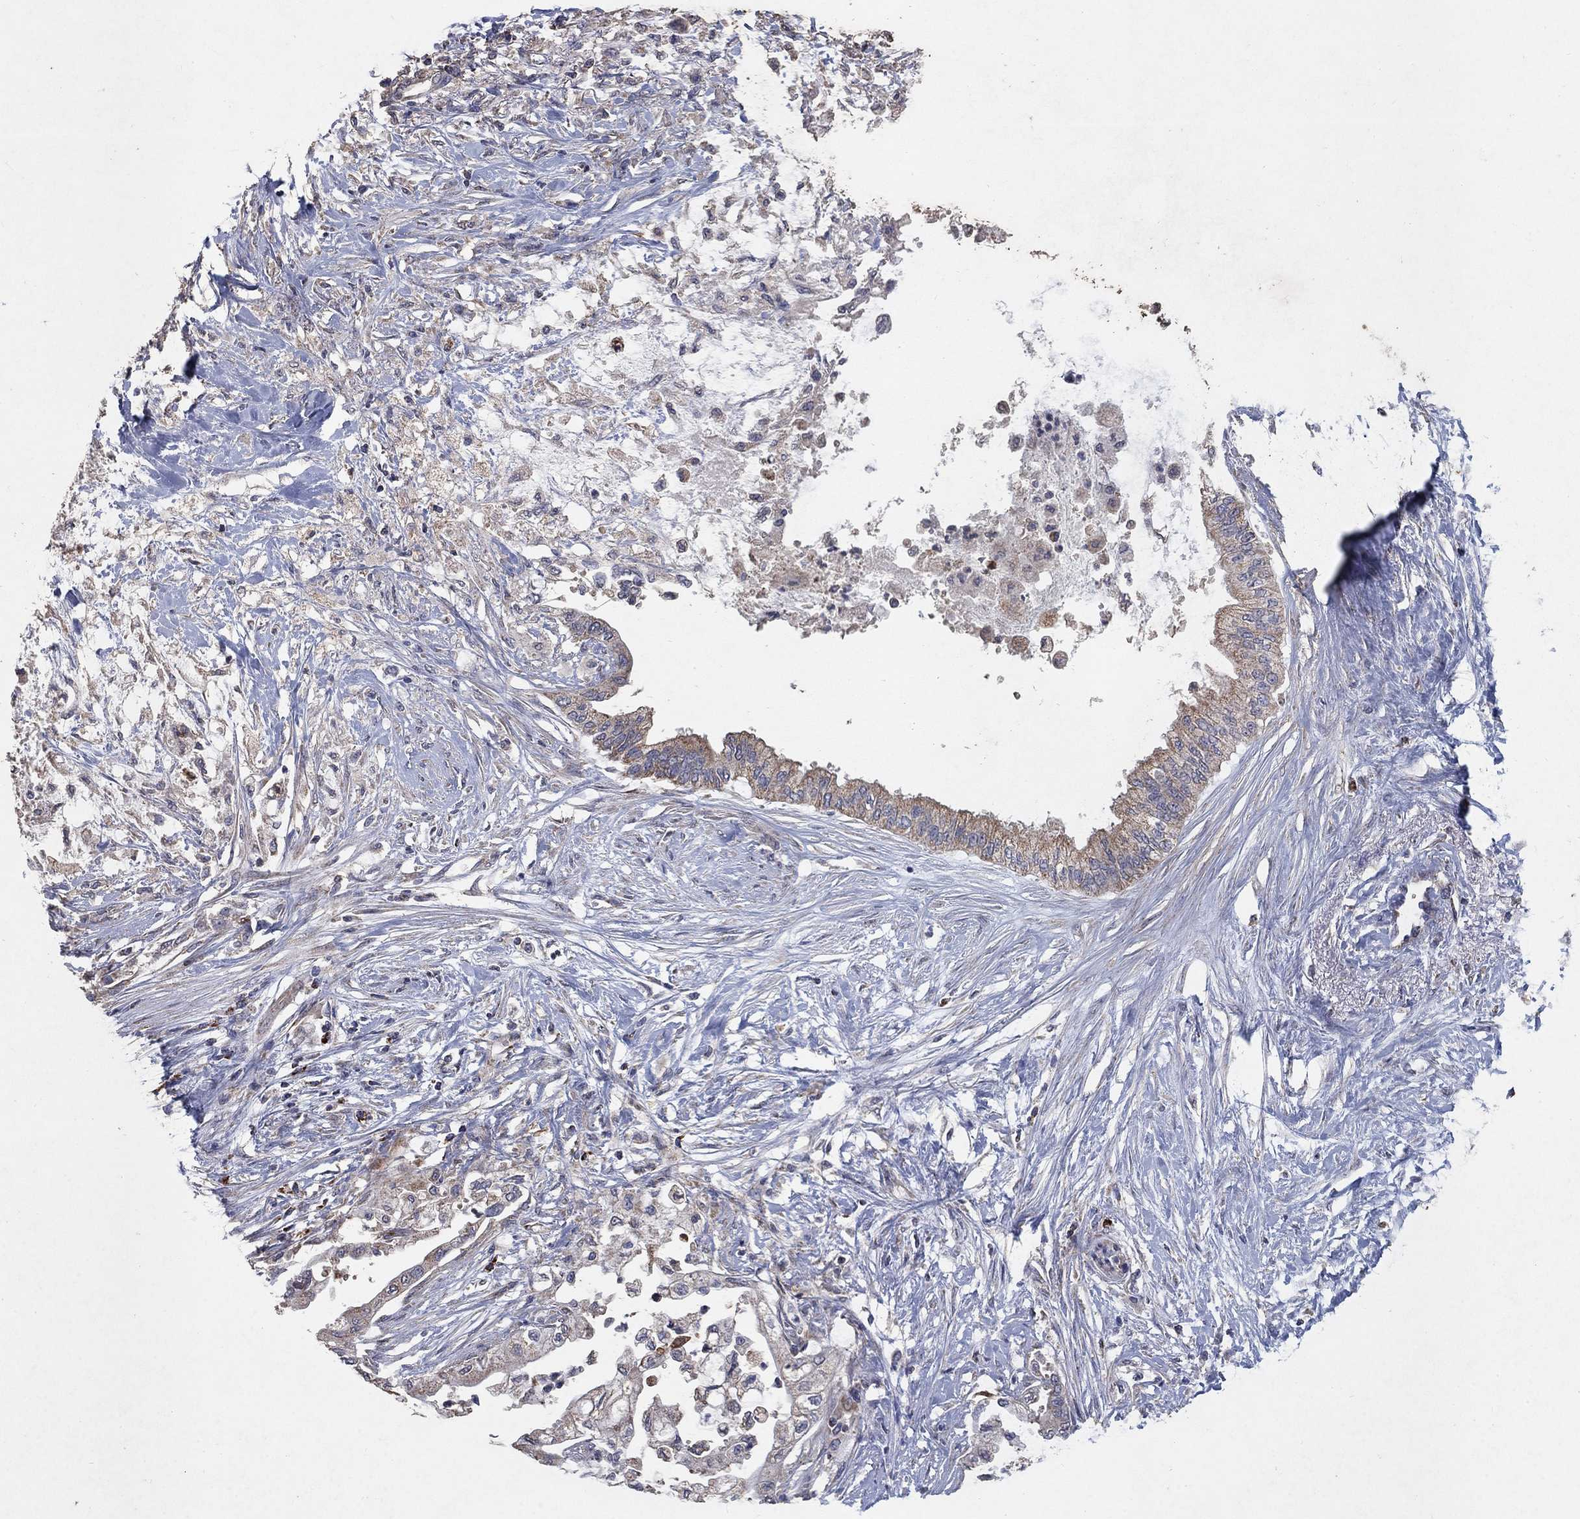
{"staining": {"intensity": "weak", "quantity": ">75%", "location": "cytoplasmic/membranous"}, "tissue": "pancreatic cancer", "cell_type": "Tumor cells", "image_type": "cancer", "snomed": [{"axis": "morphology", "description": "Normal tissue, NOS"}, {"axis": "morphology", "description": "Adenocarcinoma, NOS"}, {"axis": "topography", "description": "Pancreas"}, {"axis": "topography", "description": "Duodenum"}], "caption": "A brown stain labels weak cytoplasmic/membranous positivity of a protein in human pancreatic cancer tumor cells.", "gene": "GPSM1", "patient": {"sex": "female", "age": 60}}